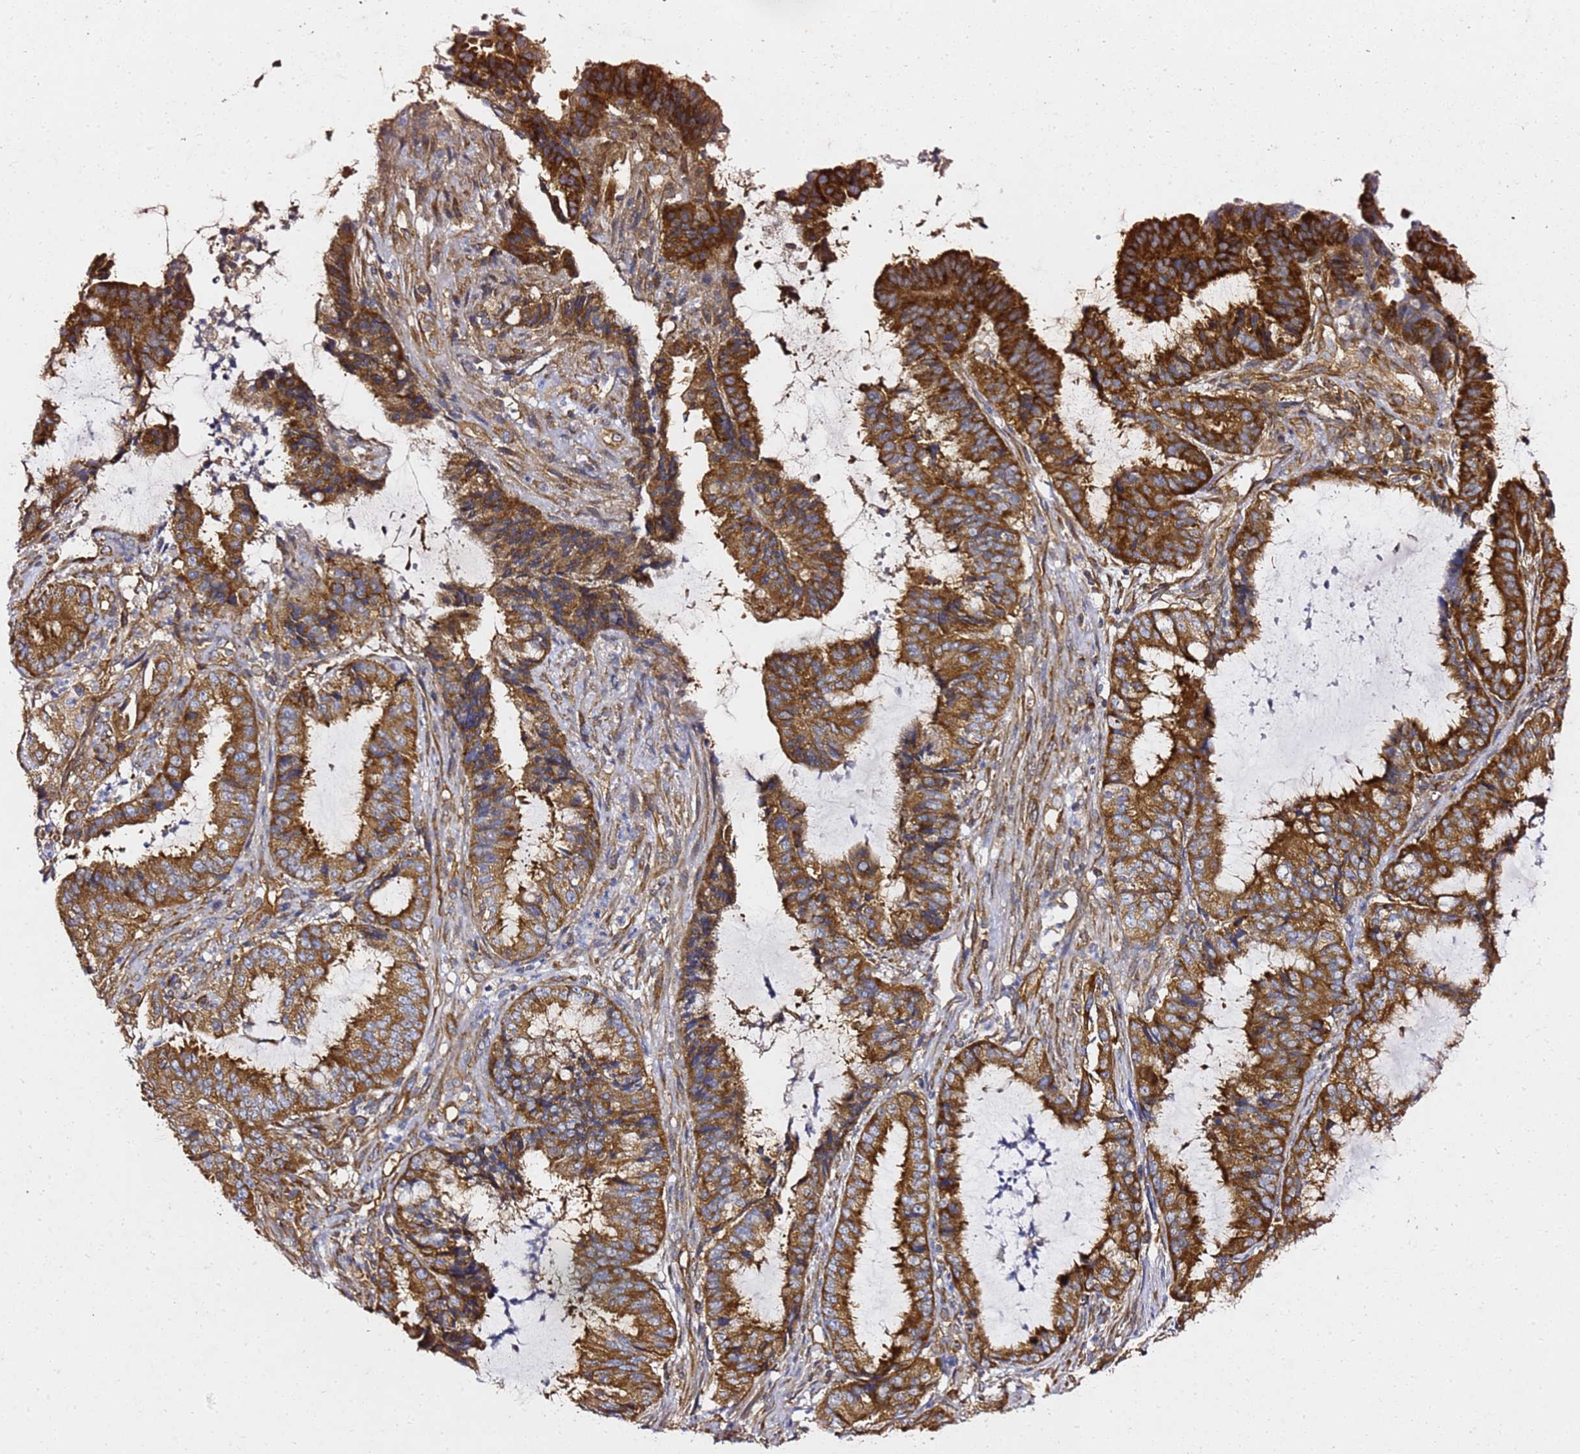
{"staining": {"intensity": "strong", "quantity": ">75%", "location": "cytoplasmic/membranous"}, "tissue": "endometrial cancer", "cell_type": "Tumor cells", "image_type": "cancer", "snomed": [{"axis": "morphology", "description": "Adenocarcinoma, NOS"}, {"axis": "topography", "description": "Endometrium"}], "caption": "A photomicrograph showing strong cytoplasmic/membranous positivity in about >75% of tumor cells in endometrial cancer, as visualized by brown immunohistochemical staining.", "gene": "TPST1", "patient": {"sex": "female", "age": 51}}